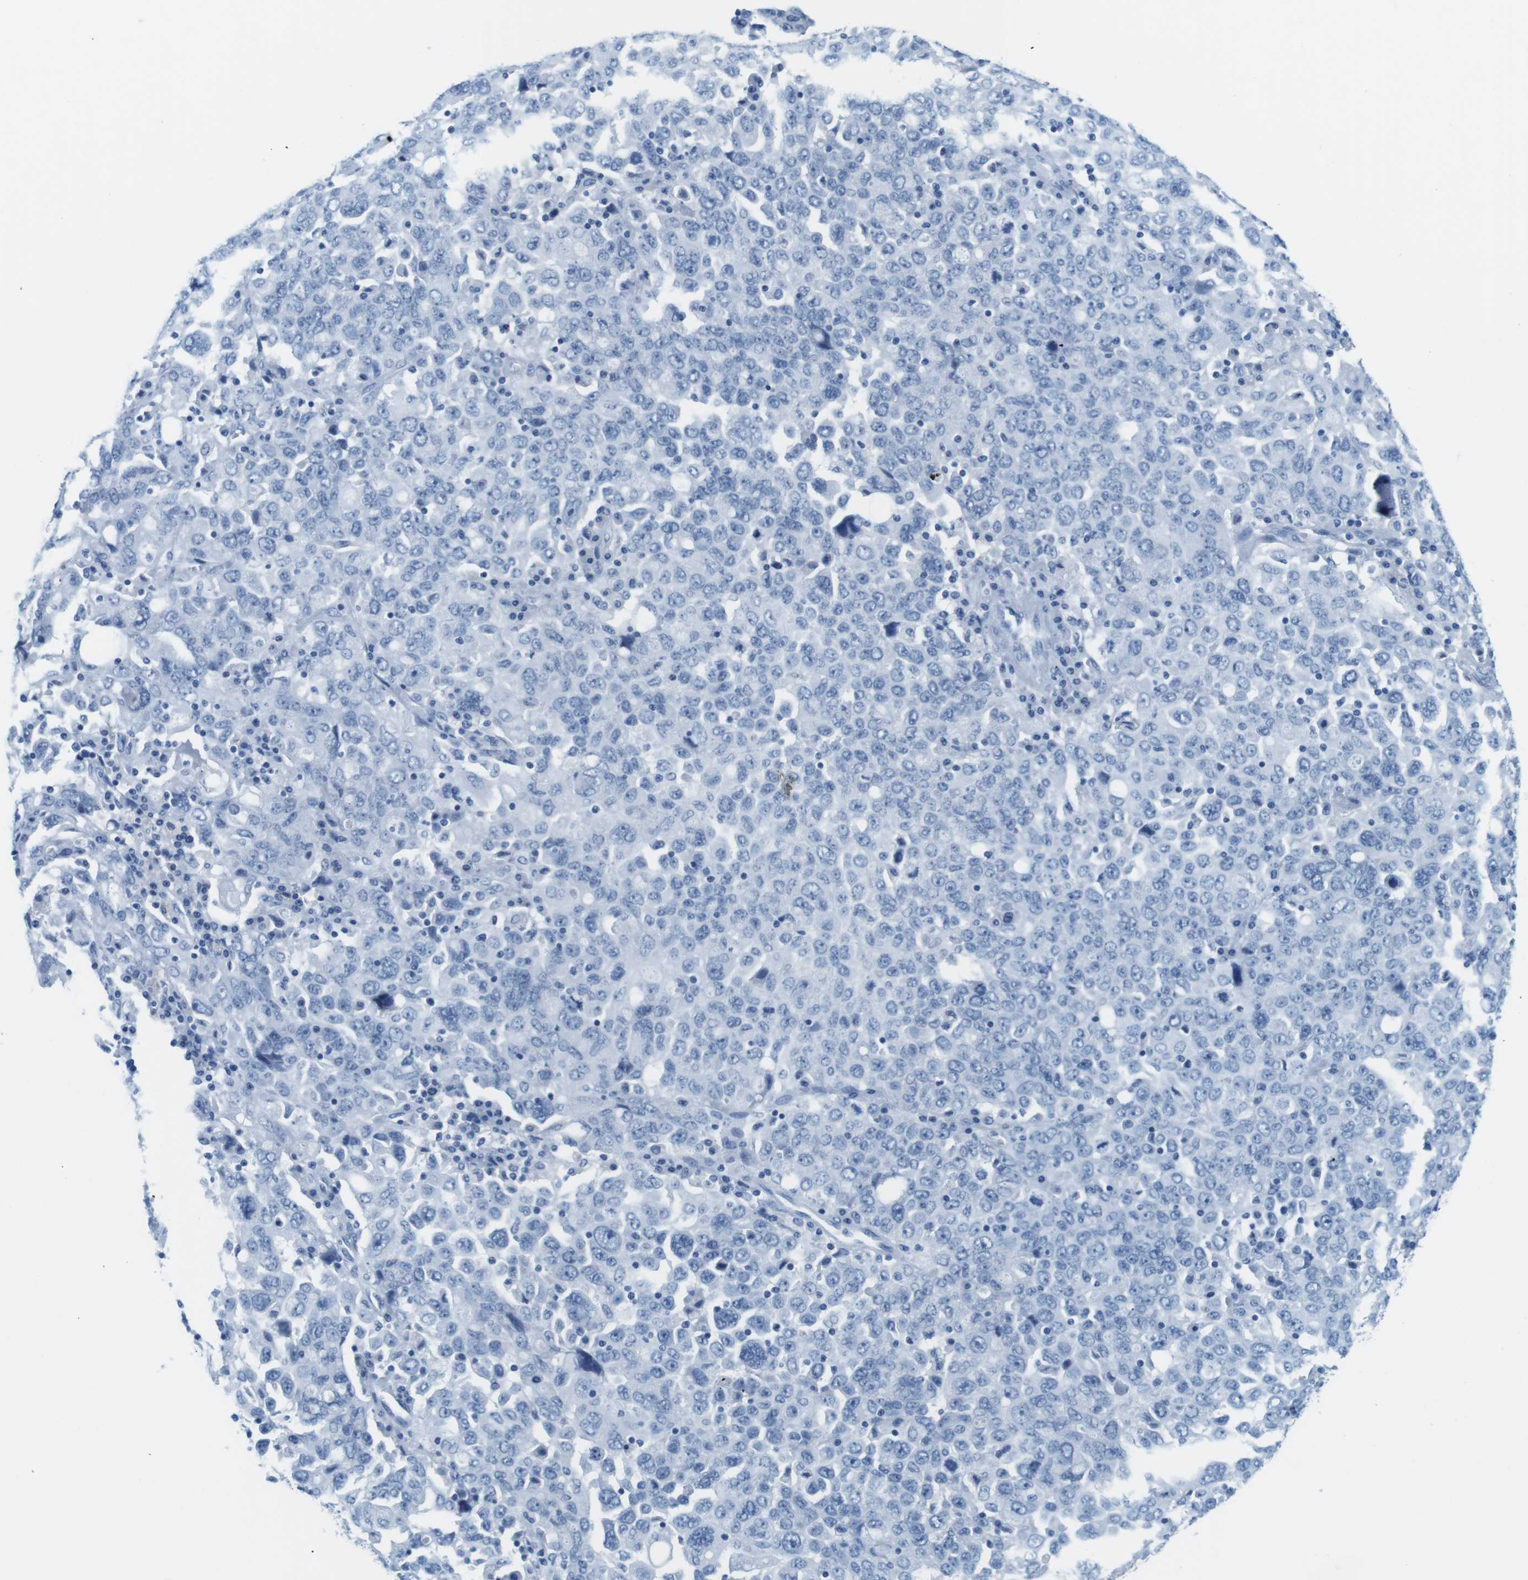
{"staining": {"intensity": "negative", "quantity": "none", "location": "none"}, "tissue": "ovarian cancer", "cell_type": "Tumor cells", "image_type": "cancer", "snomed": [{"axis": "morphology", "description": "Carcinoma, endometroid"}, {"axis": "topography", "description": "Ovary"}], "caption": "A histopathology image of human ovarian cancer is negative for staining in tumor cells. Nuclei are stained in blue.", "gene": "CYP2C9", "patient": {"sex": "female", "age": 62}}